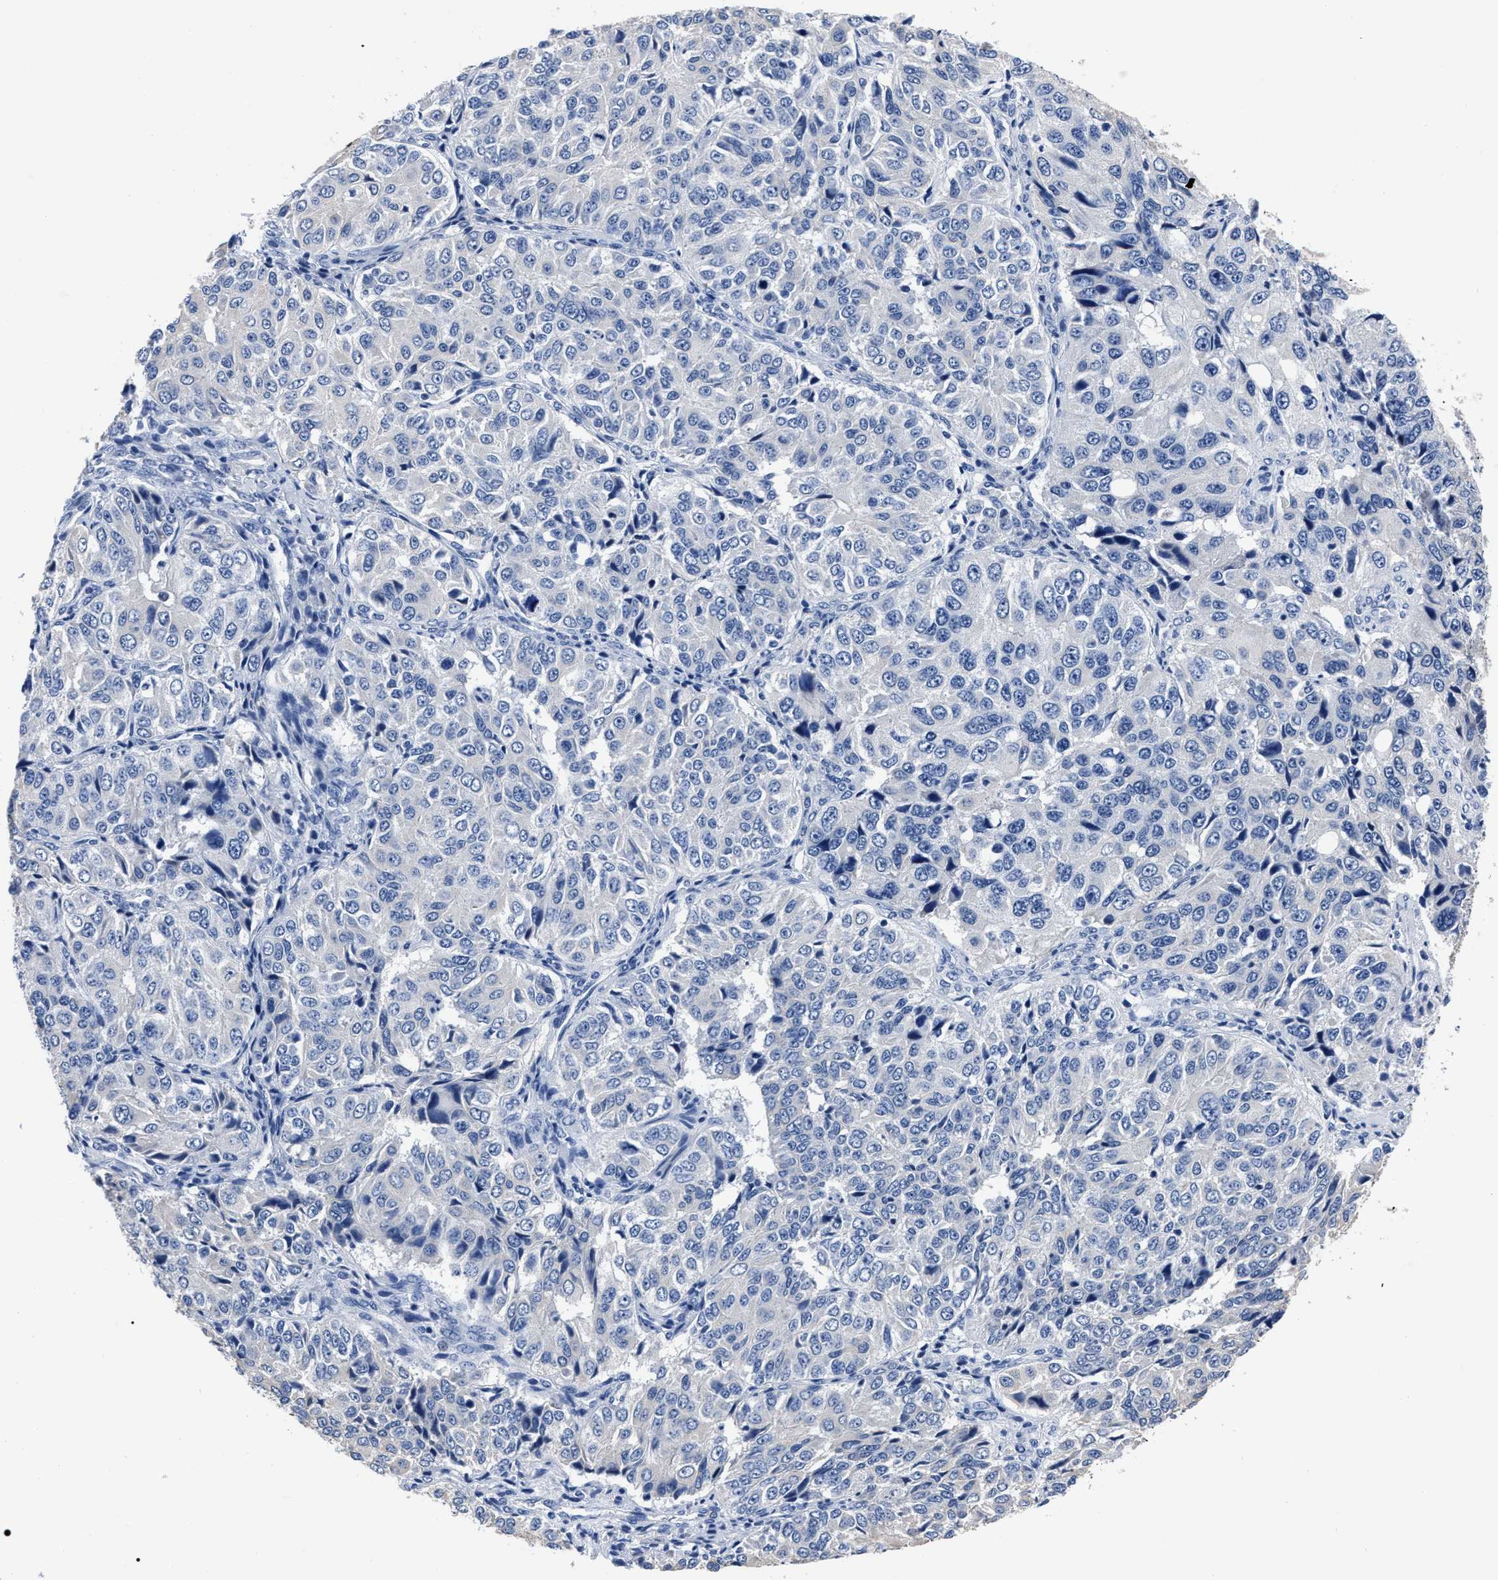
{"staining": {"intensity": "negative", "quantity": "none", "location": "none"}, "tissue": "ovarian cancer", "cell_type": "Tumor cells", "image_type": "cancer", "snomed": [{"axis": "morphology", "description": "Carcinoma, endometroid"}, {"axis": "topography", "description": "Ovary"}], "caption": "Immunohistochemical staining of endometroid carcinoma (ovarian) demonstrates no significant staining in tumor cells.", "gene": "MOV10L1", "patient": {"sex": "female", "age": 51}}